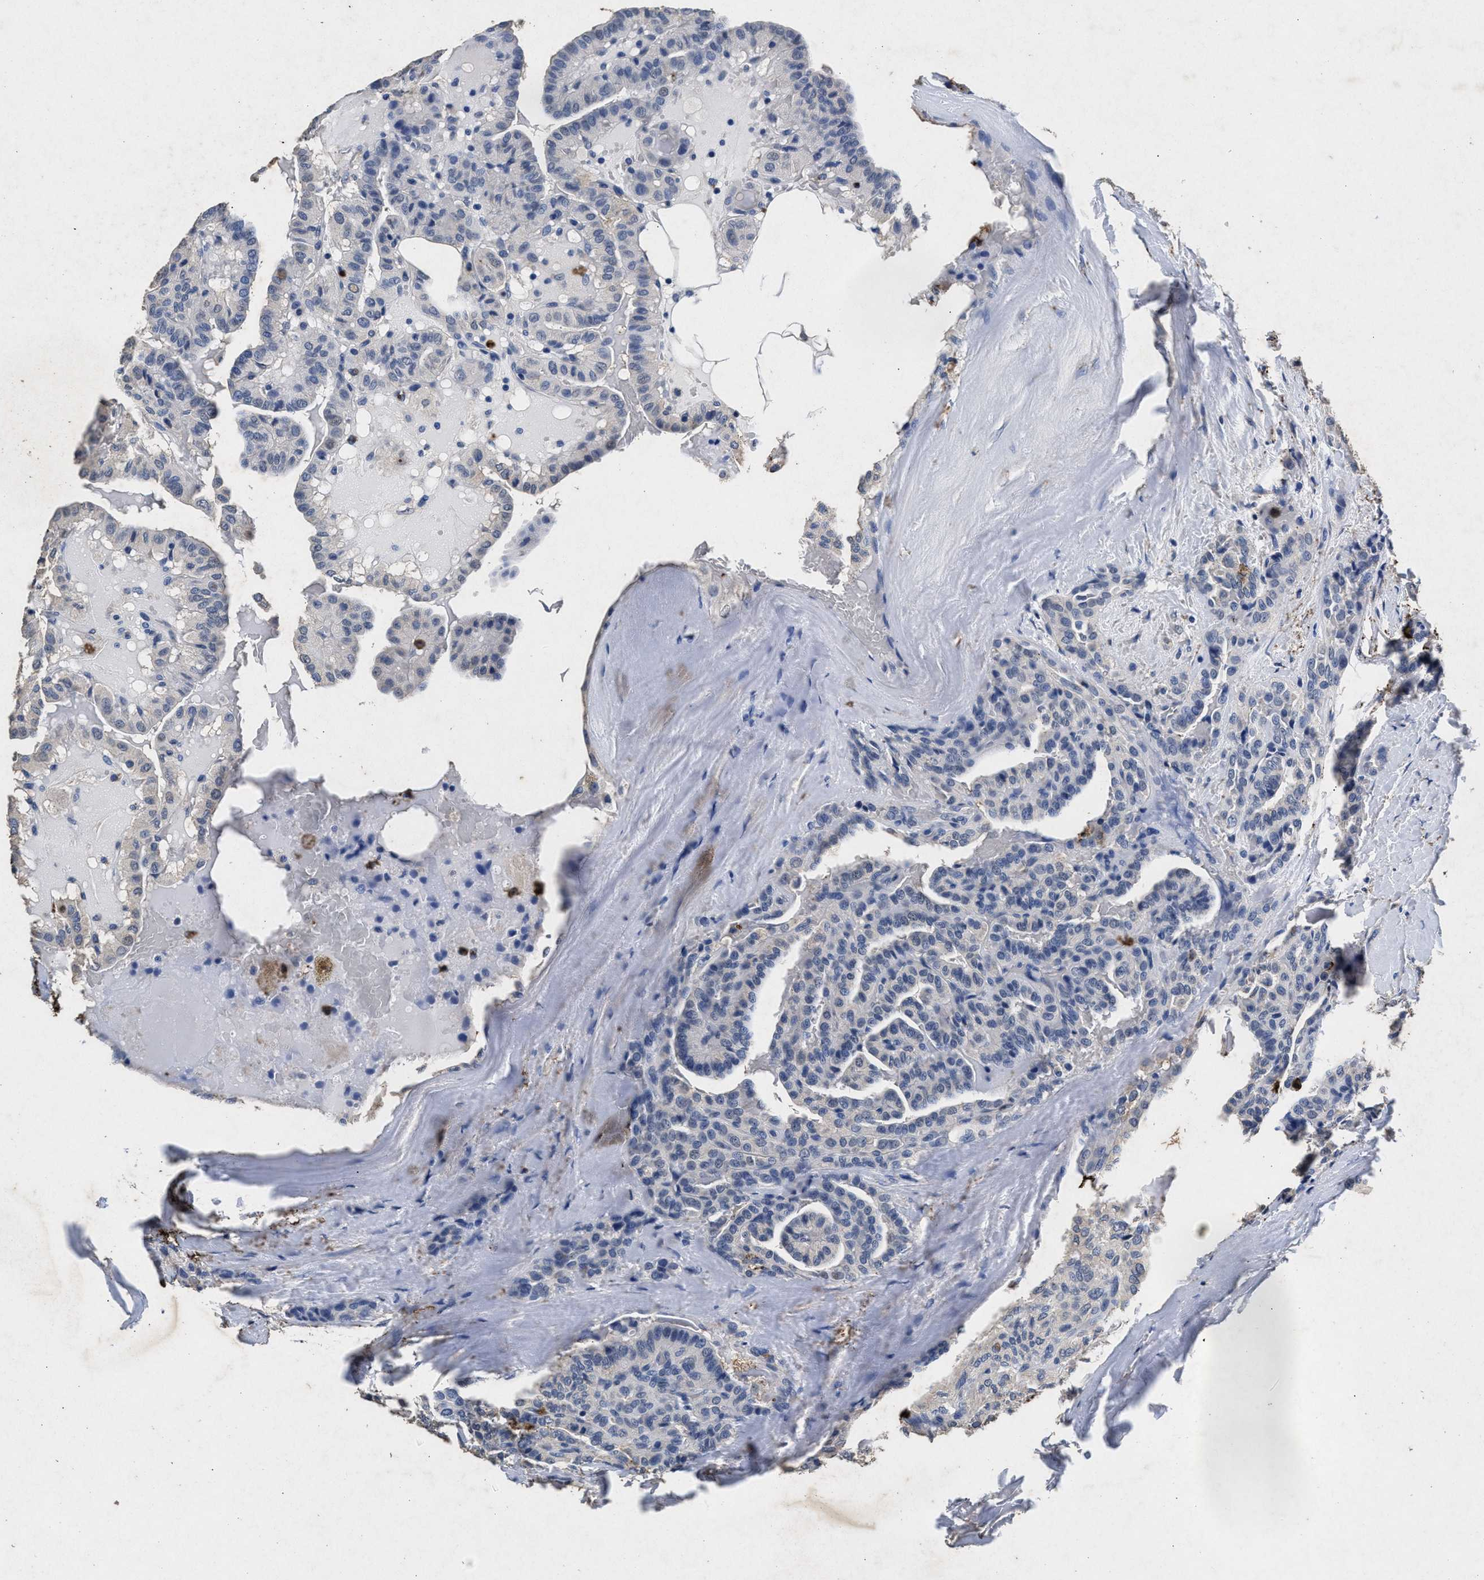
{"staining": {"intensity": "negative", "quantity": "none", "location": "none"}, "tissue": "thyroid cancer", "cell_type": "Tumor cells", "image_type": "cancer", "snomed": [{"axis": "morphology", "description": "Papillary adenocarcinoma, NOS"}, {"axis": "topography", "description": "Thyroid gland"}], "caption": "Tumor cells are negative for protein expression in human thyroid cancer.", "gene": "LTB4R2", "patient": {"sex": "male", "age": 77}}